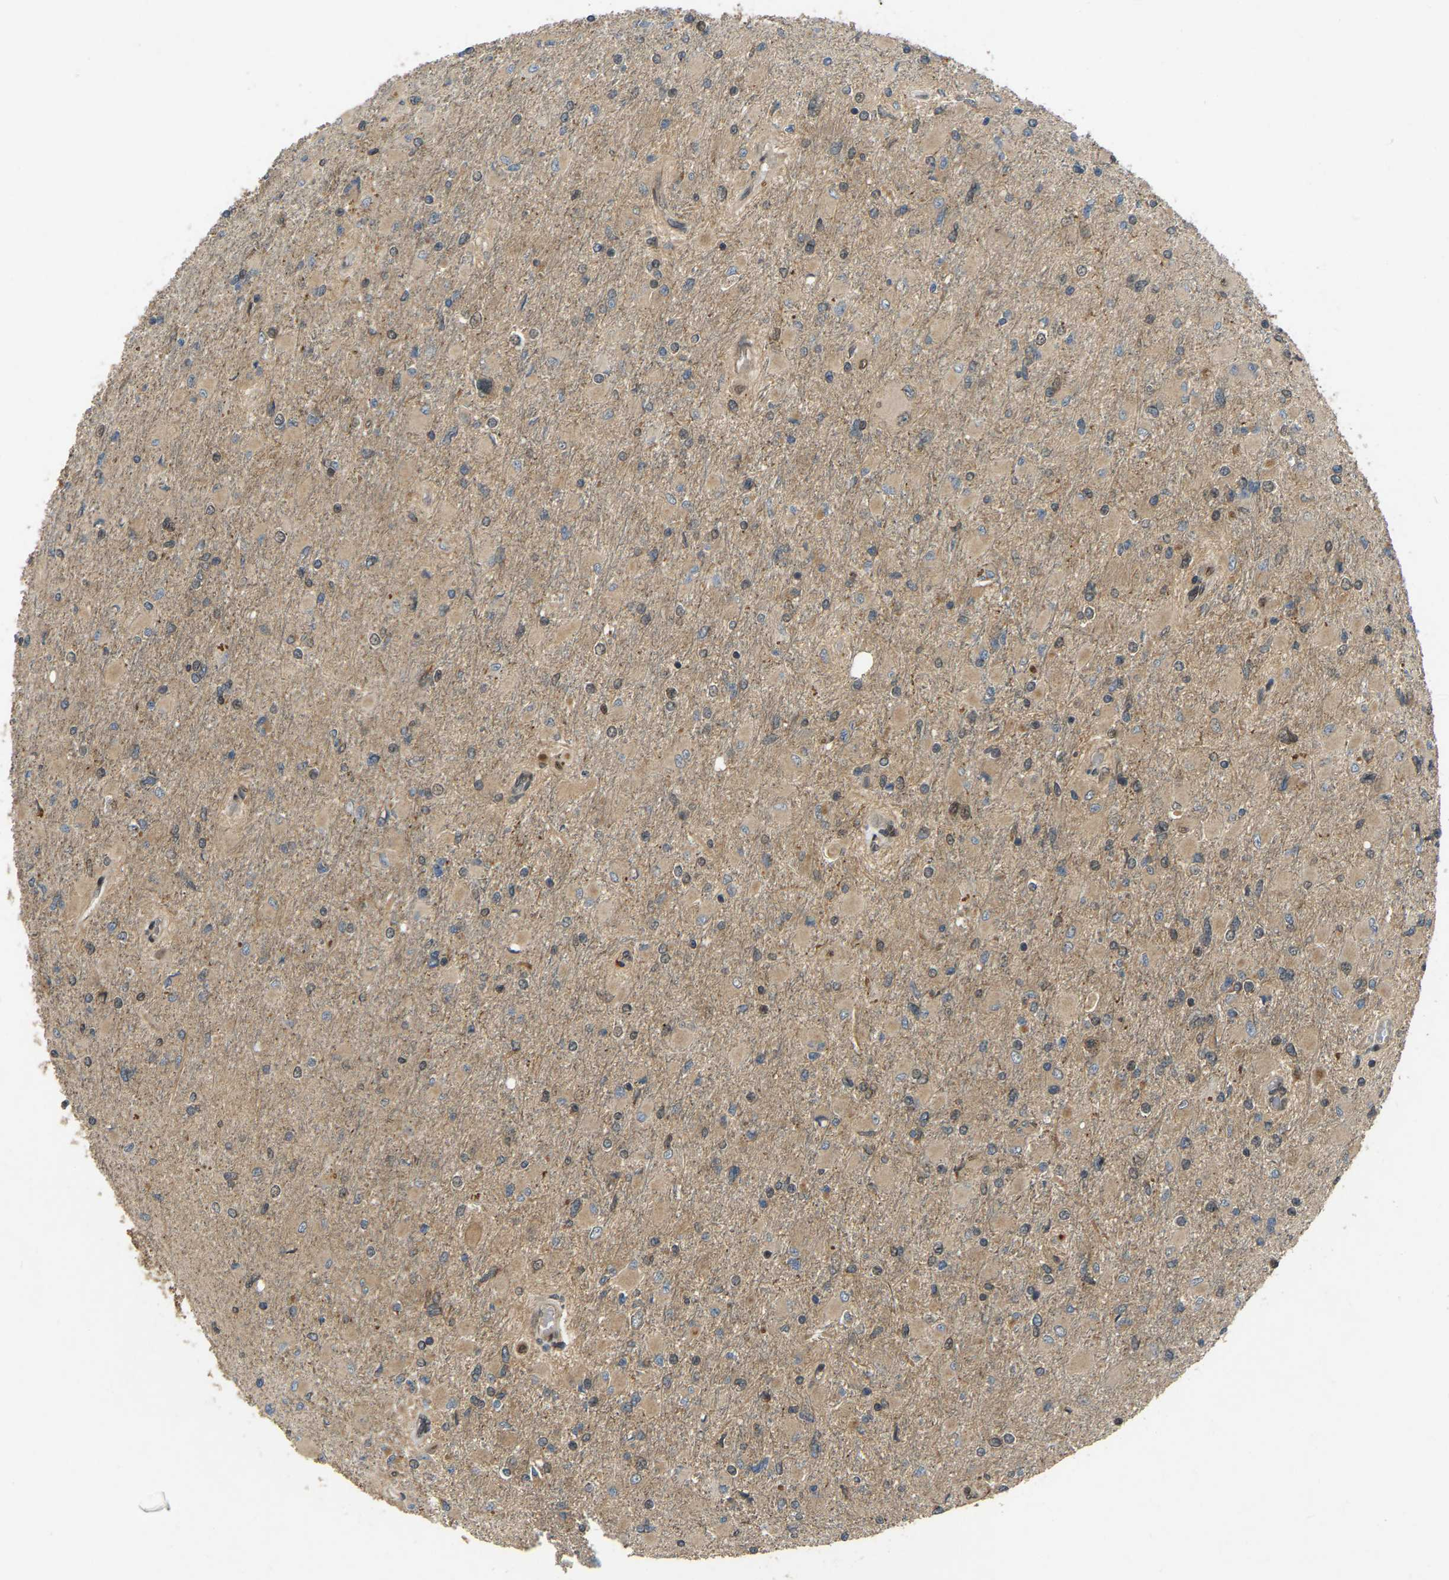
{"staining": {"intensity": "weak", "quantity": "25%-75%", "location": "nuclear"}, "tissue": "glioma", "cell_type": "Tumor cells", "image_type": "cancer", "snomed": [{"axis": "morphology", "description": "Glioma, malignant, High grade"}, {"axis": "topography", "description": "Cerebral cortex"}], "caption": "Immunohistochemical staining of glioma displays low levels of weak nuclear positivity in approximately 25%-75% of tumor cells. Immunohistochemistry (ihc) stains the protein of interest in brown and the nuclei are stained blue.", "gene": "KIAA1549", "patient": {"sex": "female", "age": 36}}